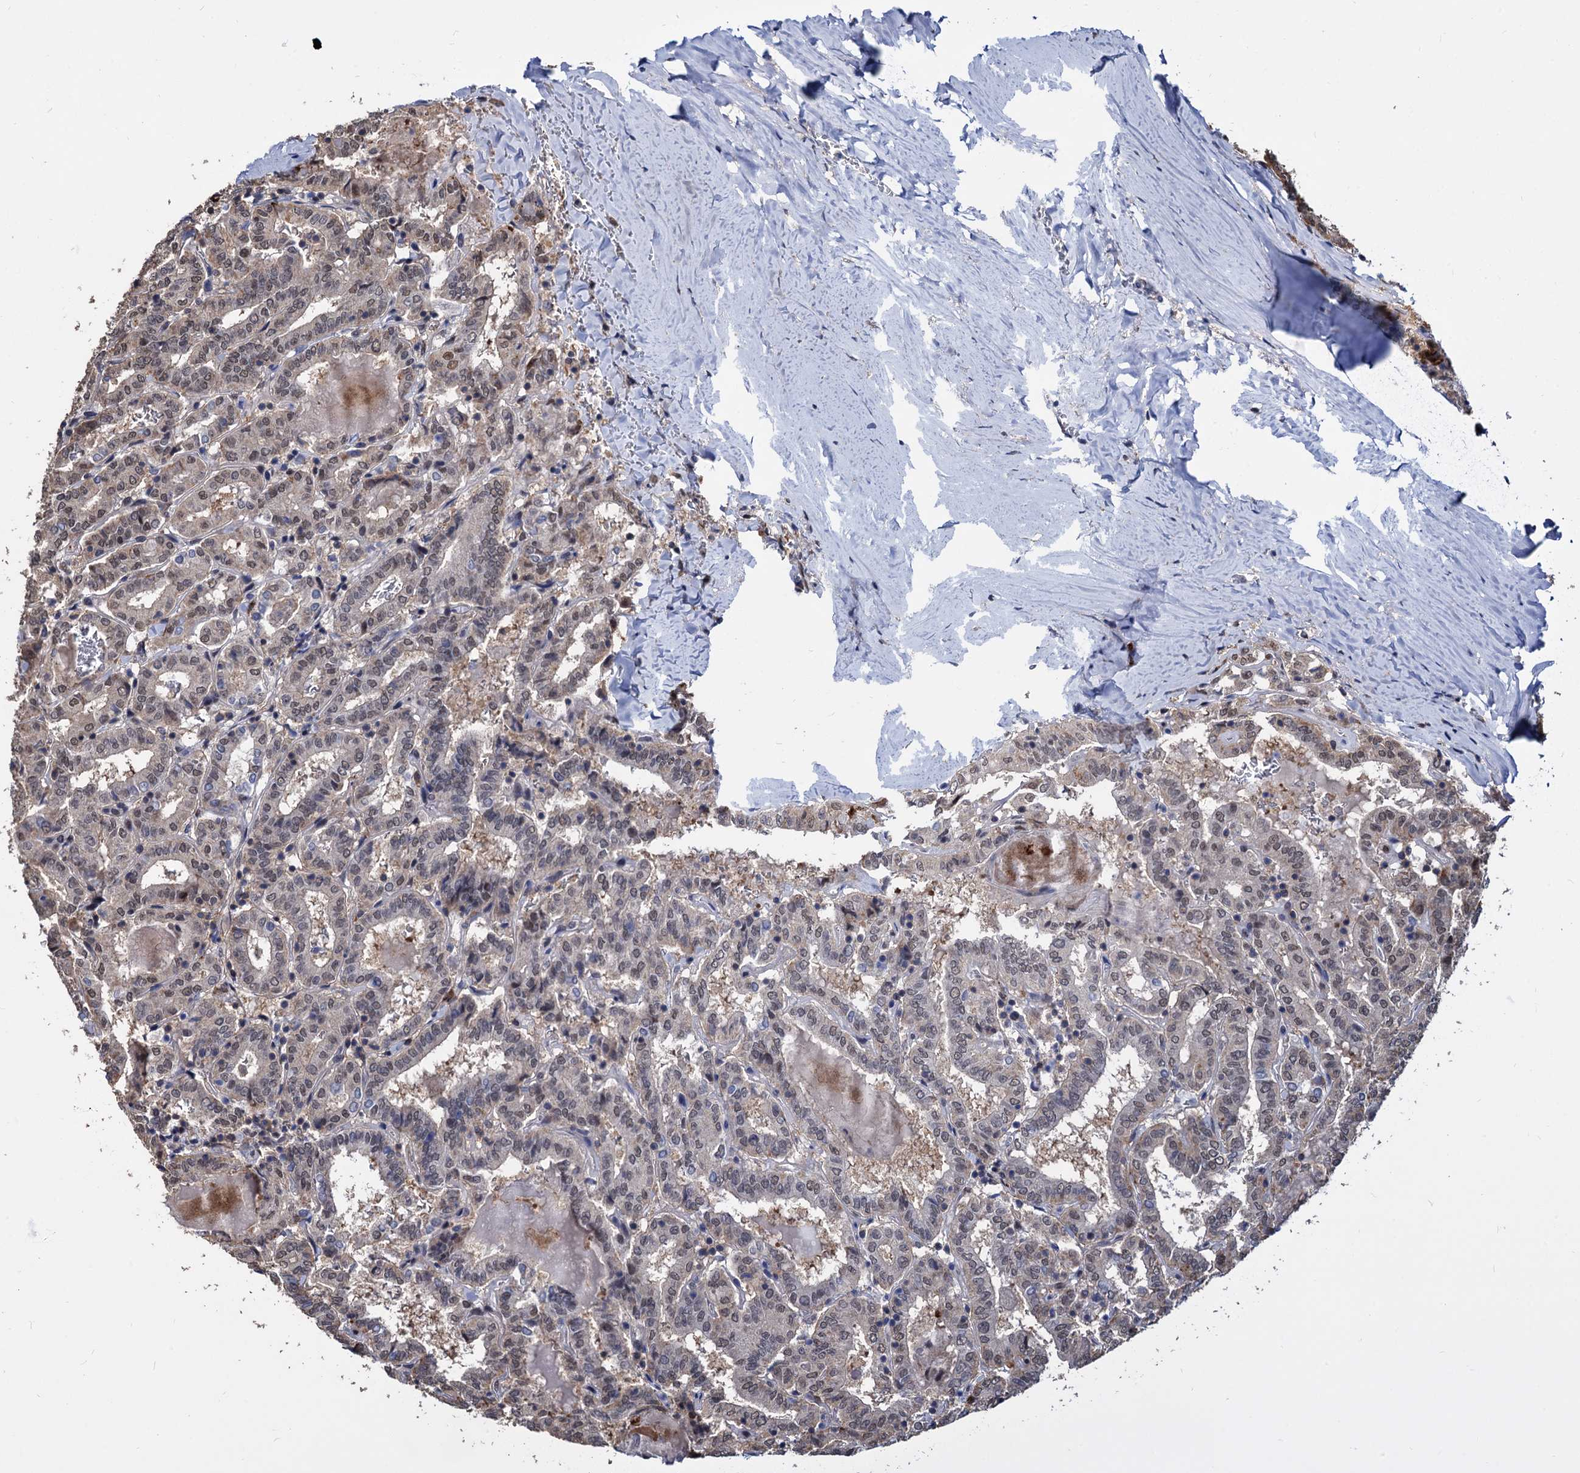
{"staining": {"intensity": "weak", "quantity": "25%-75%", "location": "nuclear"}, "tissue": "thyroid cancer", "cell_type": "Tumor cells", "image_type": "cancer", "snomed": [{"axis": "morphology", "description": "Papillary adenocarcinoma, NOS"}, {"axis": "topography", "description": "Thyroid gland"}], "caption": "Protein analysis of thyroid papillary adenocarcinoma tissue exhibits weak nuclear staining in about 25%-75% of tumor cells. The staining is performed using DAB brown chromogen to label protein expression. The nuclei are counter-stained blue using hematoxylin.", "gene": "PSMD4", "patient": {"sex": "female", "age": 72}}